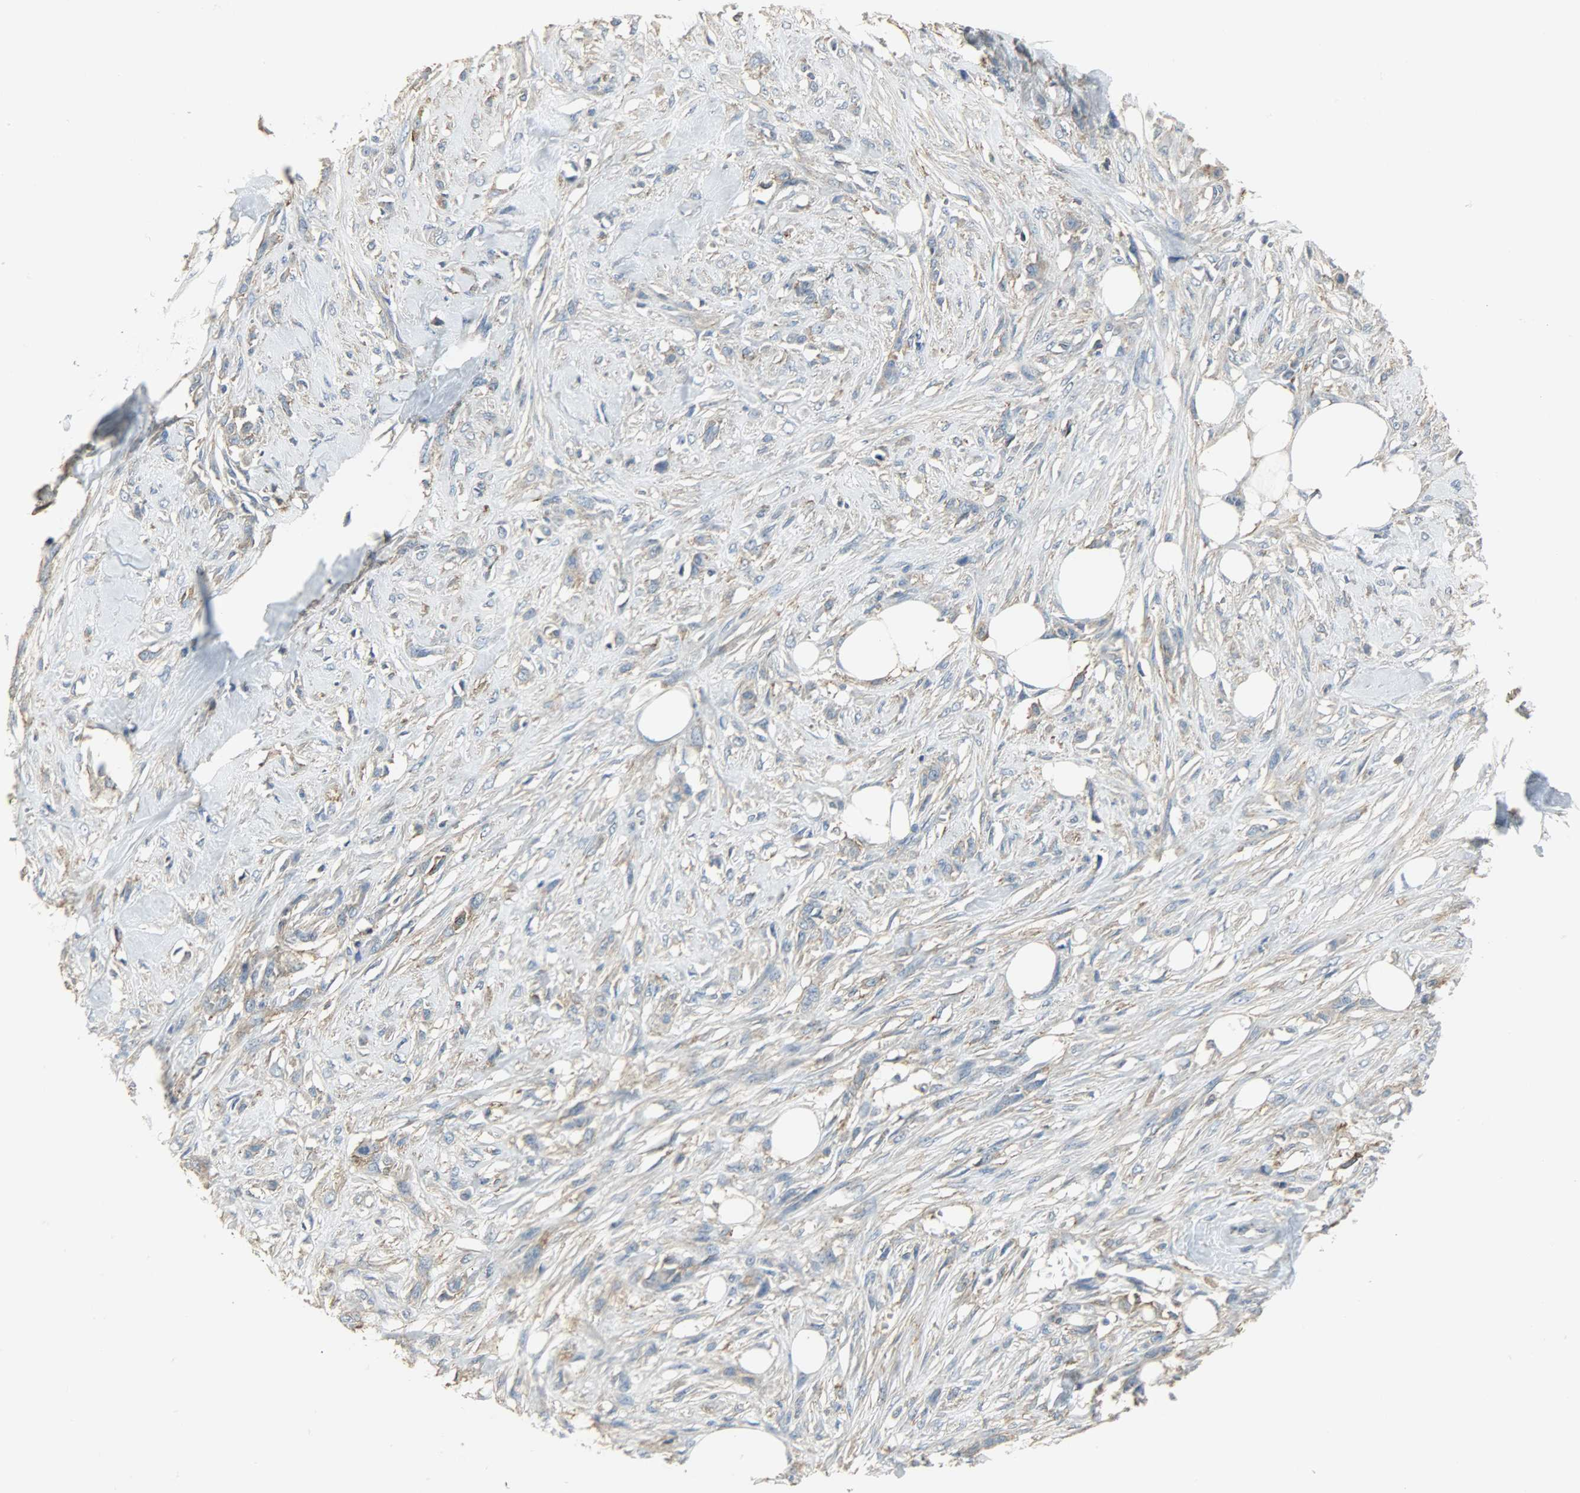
{"staining": {"intensity": "weak", "quantity": "25%-75%", "location": "cytoplasmic/membranous"}, "tissue": "skin cancer", "cell_type": "Tumor cells", "image_type": "cancer", "snomed": [{"axis": "morphology", "description": "Normal tissue, NOS"}, {"axis": "morphology", "description": "Squamous cell carcinoma, NOS"}, {"axis": "topography", "description": "Skin"}], "caption": "Squamous cell carcinoma (skin) stained with immunohistochemistry demonstrates weak cytoplasmic/membranous expression in about 25%-75% of tumor cells.", "gene": "DNAJA4", "patient": {"sex": "female", "age": 59}}